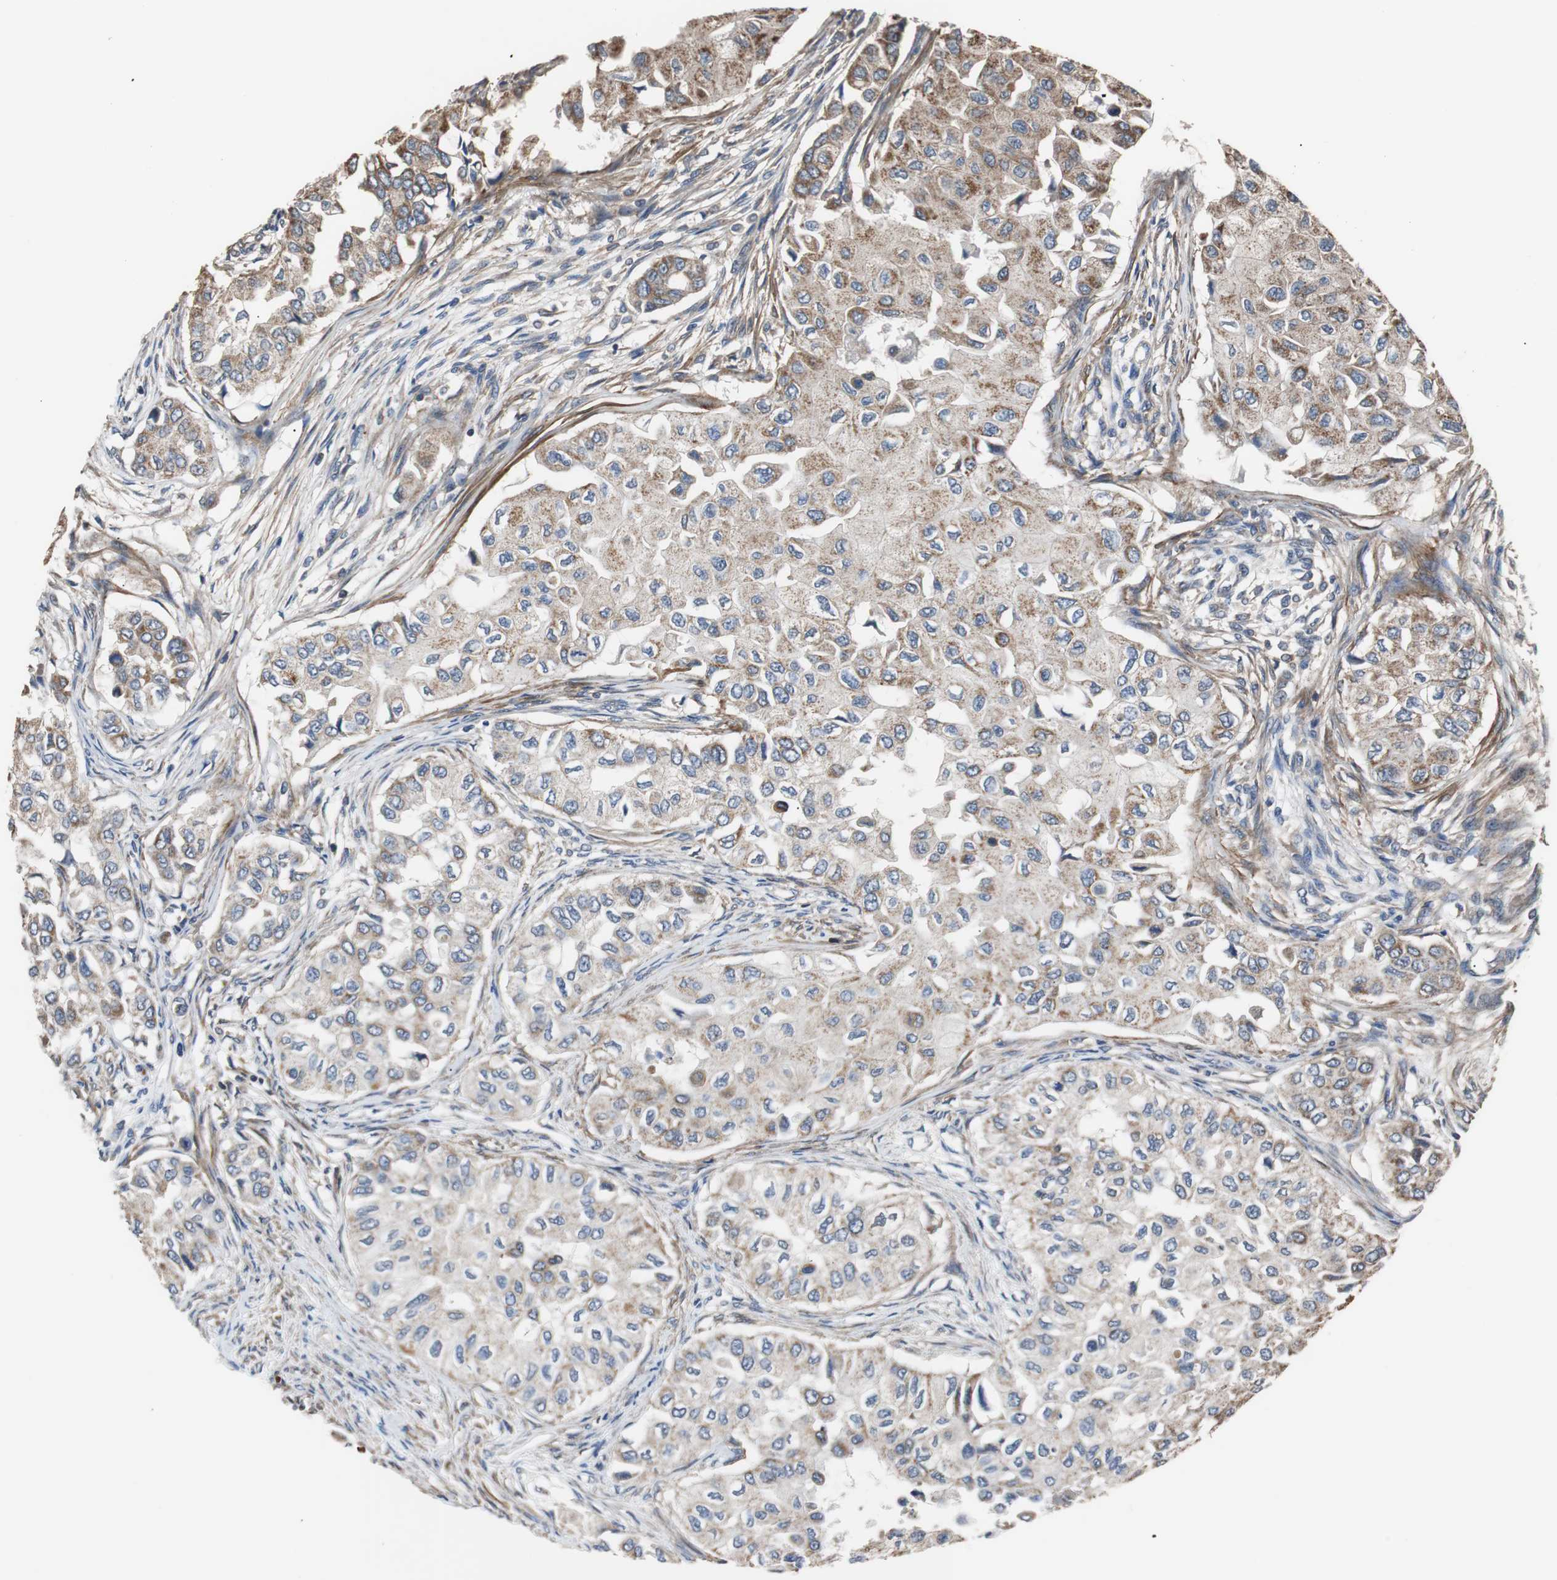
{"staining": {"intensity": "moderate", "quantity": ">75%", "location": "cytoplasmic/membranous"}, "tissue": "breast cancer", "cell_type": "Tumor cells", "image_type": "cancer", "snomed": [{"axis": "morphology", "description": "Normal tissue, NOS"}, {"axis": "morphology", "description": "Duct carcinoma"}, {"axis": "topography", "description": "Breast"}], "caption": "This micrograph shows IHC staining of human breast cancer, with medium moderate cytoplasmic/membranous expression in about >75% of tumor cells.", "gene": "PITRM1", "patient": {"sex": "female", "age": 49}}